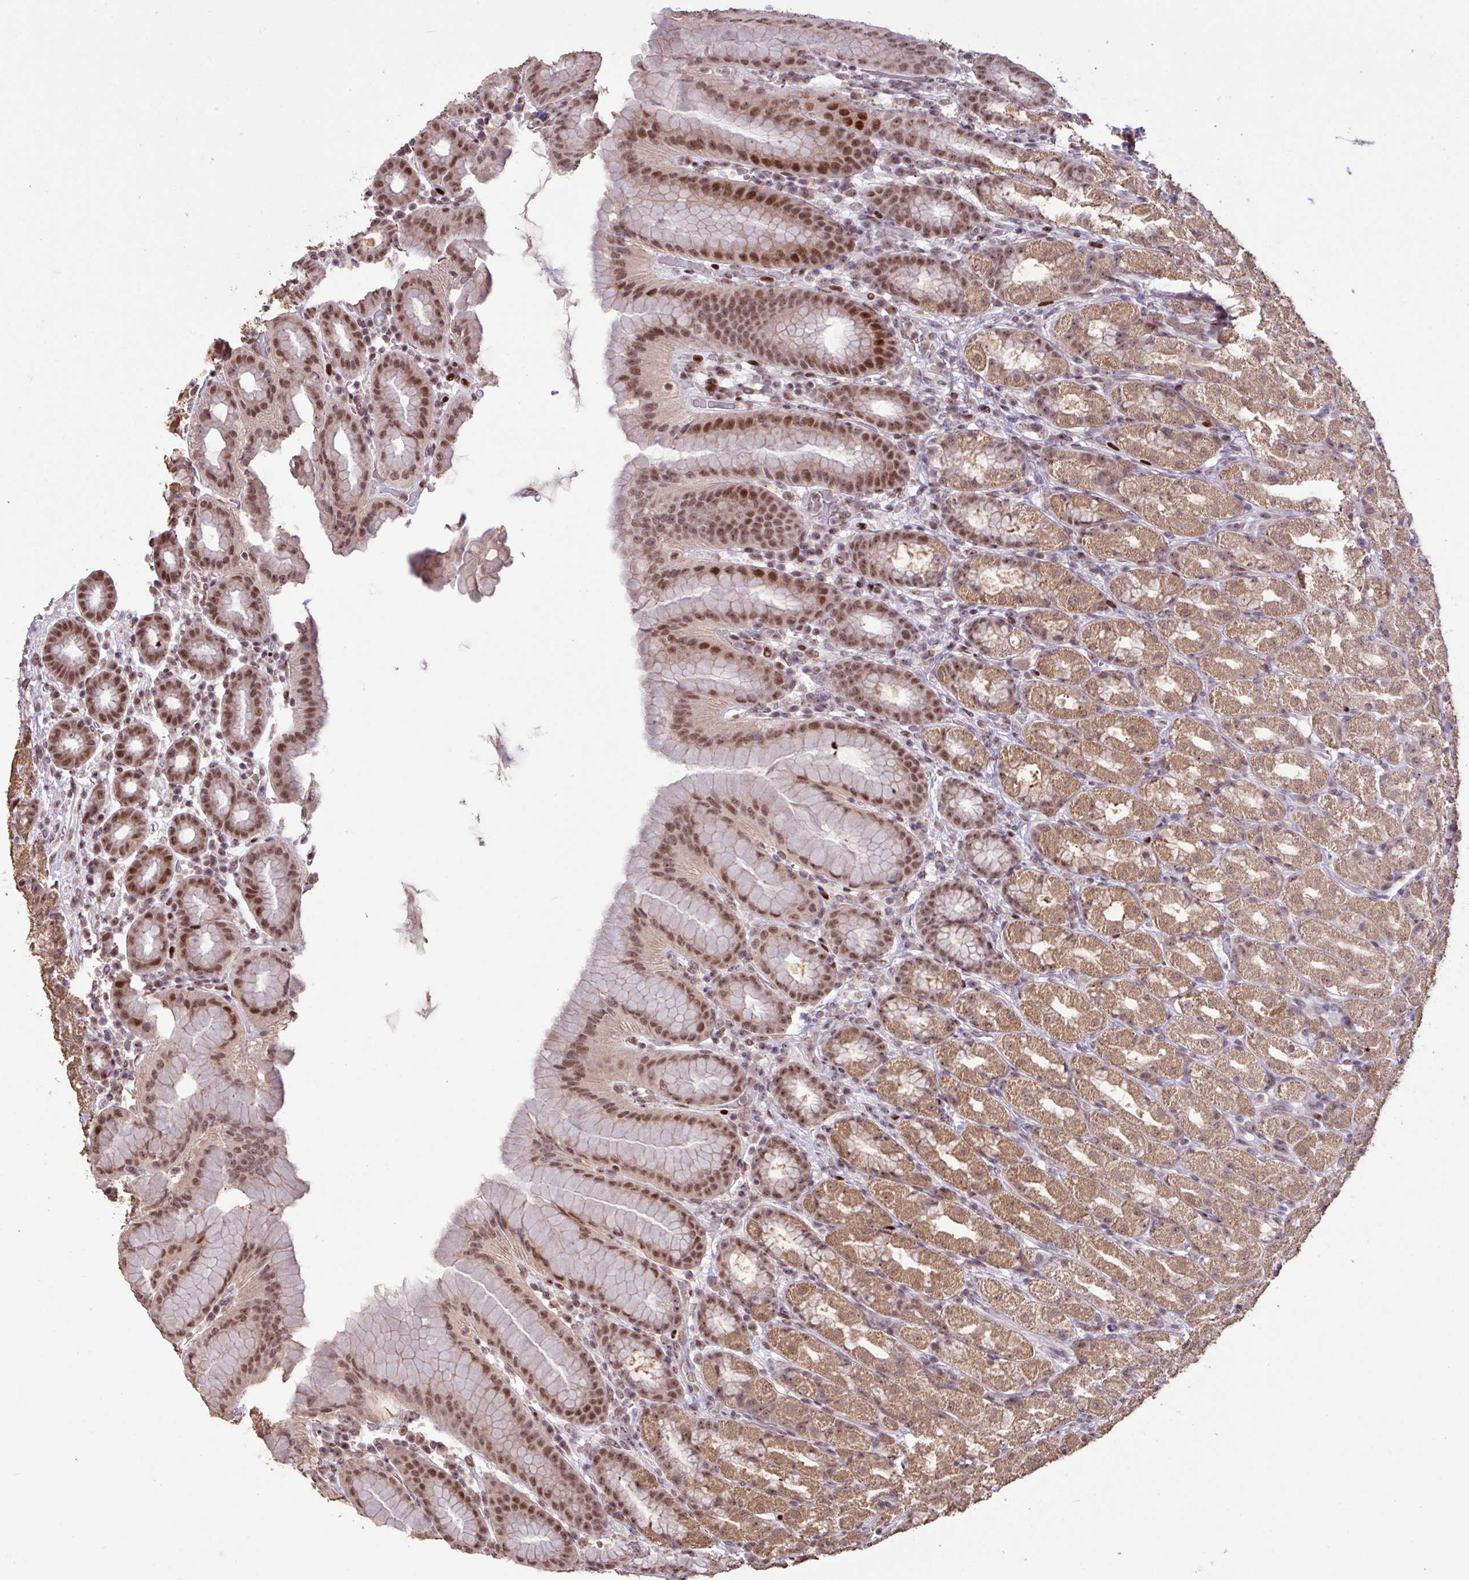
{"staining": {"intensity": "moderate", "quantity": ">75%", "location": "cytoplasmic/membranous,nuclear"}, "tissue": "stomach", "cell_type": "Glandular cells", "image_type": "normal", "snomed": [{"axis": "morphology", "description": "Normal tissue, NOS"}, {"axis": "topography", "description": "Stomach, upper"}, {"axis": "topography", "description": "Stomach"}], "caption": "Immunohistochemistry (DAB (3,3'-diaminobenzidine)) staining of normal stomach shows moderate cytoplasmic/membranous,nuclear protein positivity in about >75% of glandular cells. (brown staining indicates protein expression, while blue staining denotes nuclei).", "gene": "ZNF709", "patient": {"sex": "male", "age": 68}}